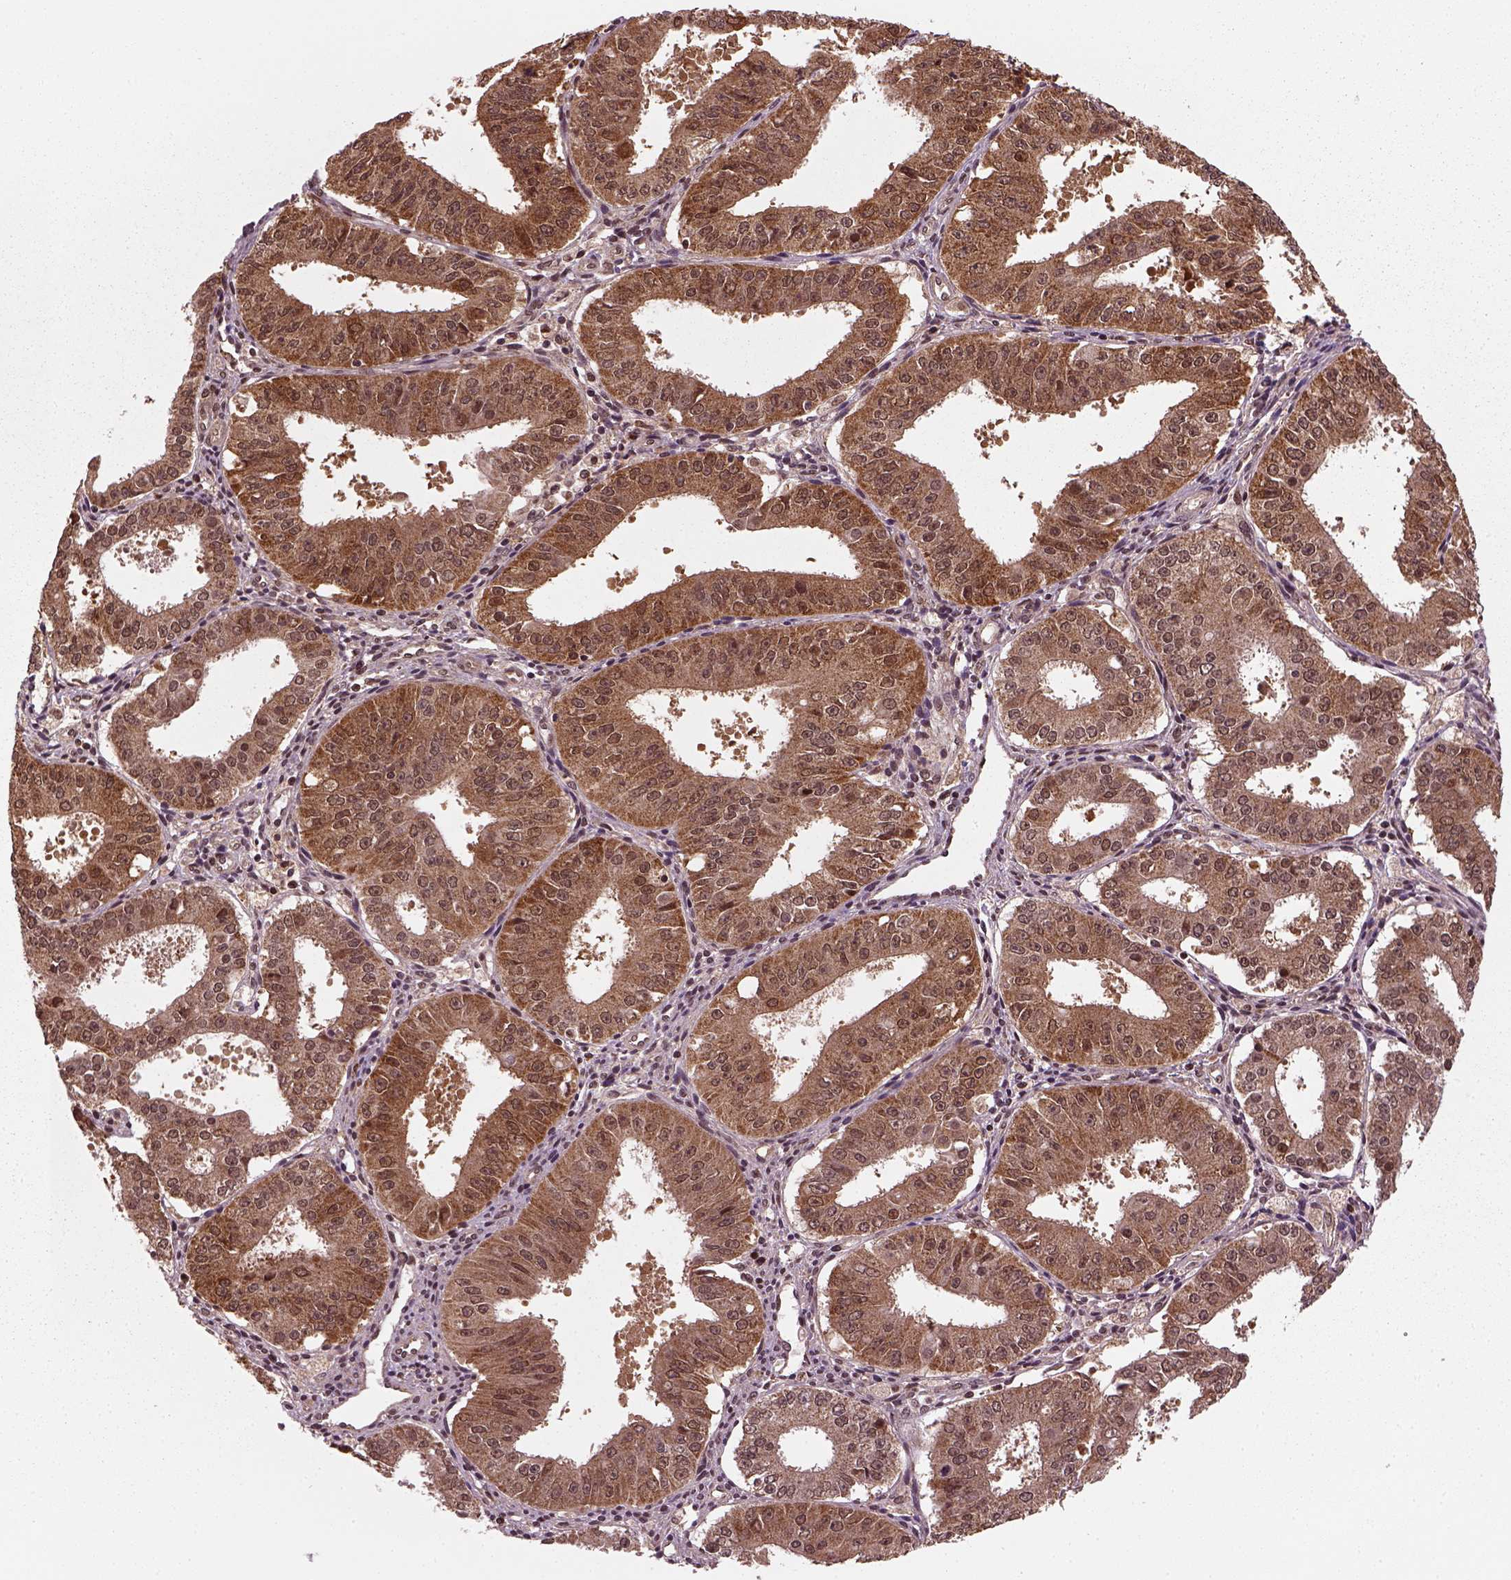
{"staining": {"intensity": "strong", "quantity": ">75%", "location": "cytoplasmic/membranous"}, "tissue": "ovarian cancer", "cell_type": "Tumor cells", "image_type": "cancer", "snomed": [{"axis": "morphology", "description": "Carcinoma, endometroid"}, {"axis": "topography", "description": "Ovary"}], "caption": "Strong cytoplasmic/membranous positivity is appreciated in approximately >75% of tumor cells in endometroid carcinoma (ovarian). The staining is performed using DAB brown chromogen to label protein expression. The nuclei are counter-stained blue using hematoxylin.", "gene": "NUDT9", "patient": {"sex": "female", "age": 42}}